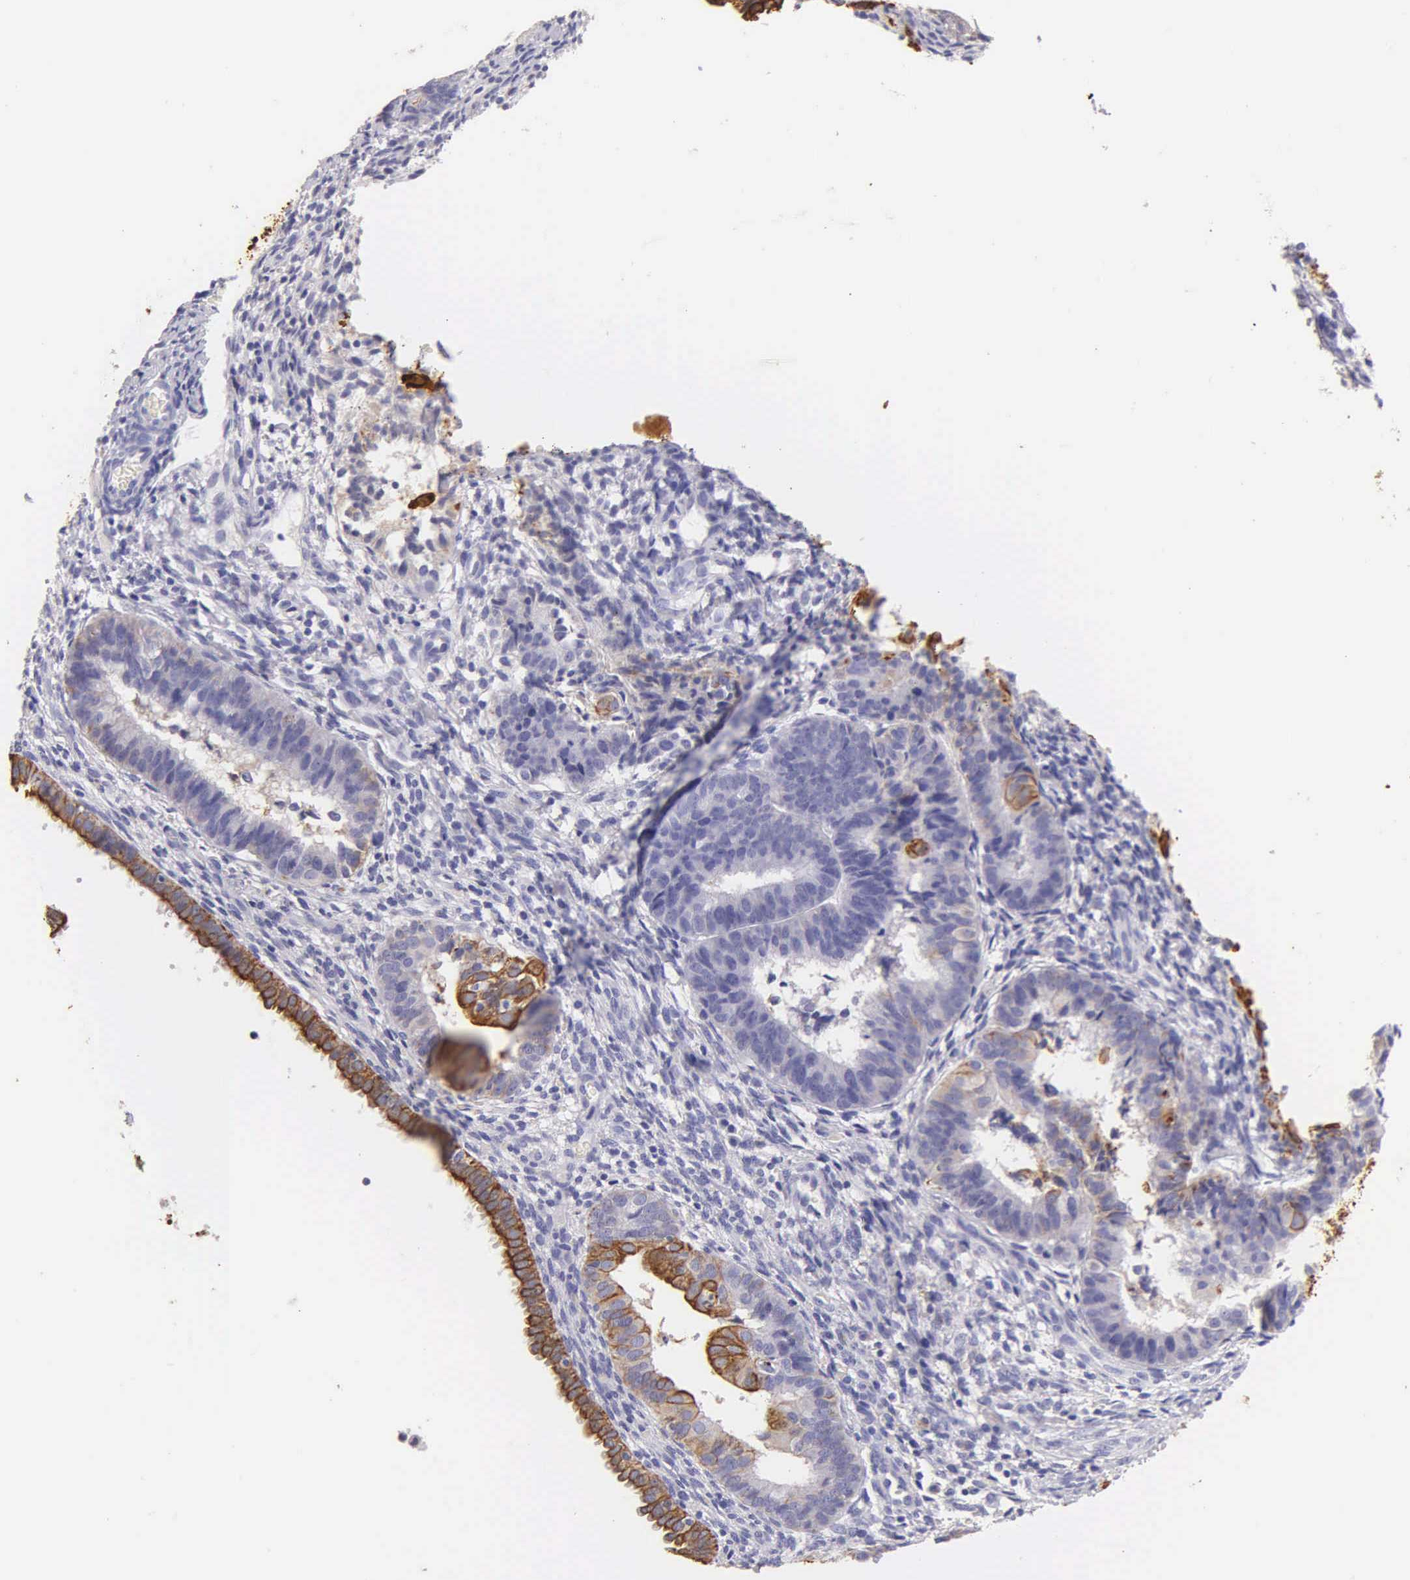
{"staining": {"intensity": "moderate", "quantity": "<25%", "location": "cytoplasmic/membranous"}, "tissue": "endometrial cancer", "cell_type": "Tumor cells", "image_type": "cancer", "snomed": [{"axis": "morphology", "description": "Adenocarcinoma, NOS"}, {"axis": "topography", "description": "Endometrium"}], "caption": "High-magnification brightfield microscopy of adenocarcinoma (endometrial) stained with DAB (3,3'-diaminobenzidine) (brown) and counterstained with hematoxylin (blue). tumor cells exhibit moderate cytoplasmic/membranous expression is identified in approximately<25% of cells. The staining is performed using DAB (3,3'-diaminobenzidine) brown chromogen to label protein expression. The nuclei are counter-stained blue using hematoxylin.", "gene": "KRT17", "patient": {"sex": "female", "age": 63}}